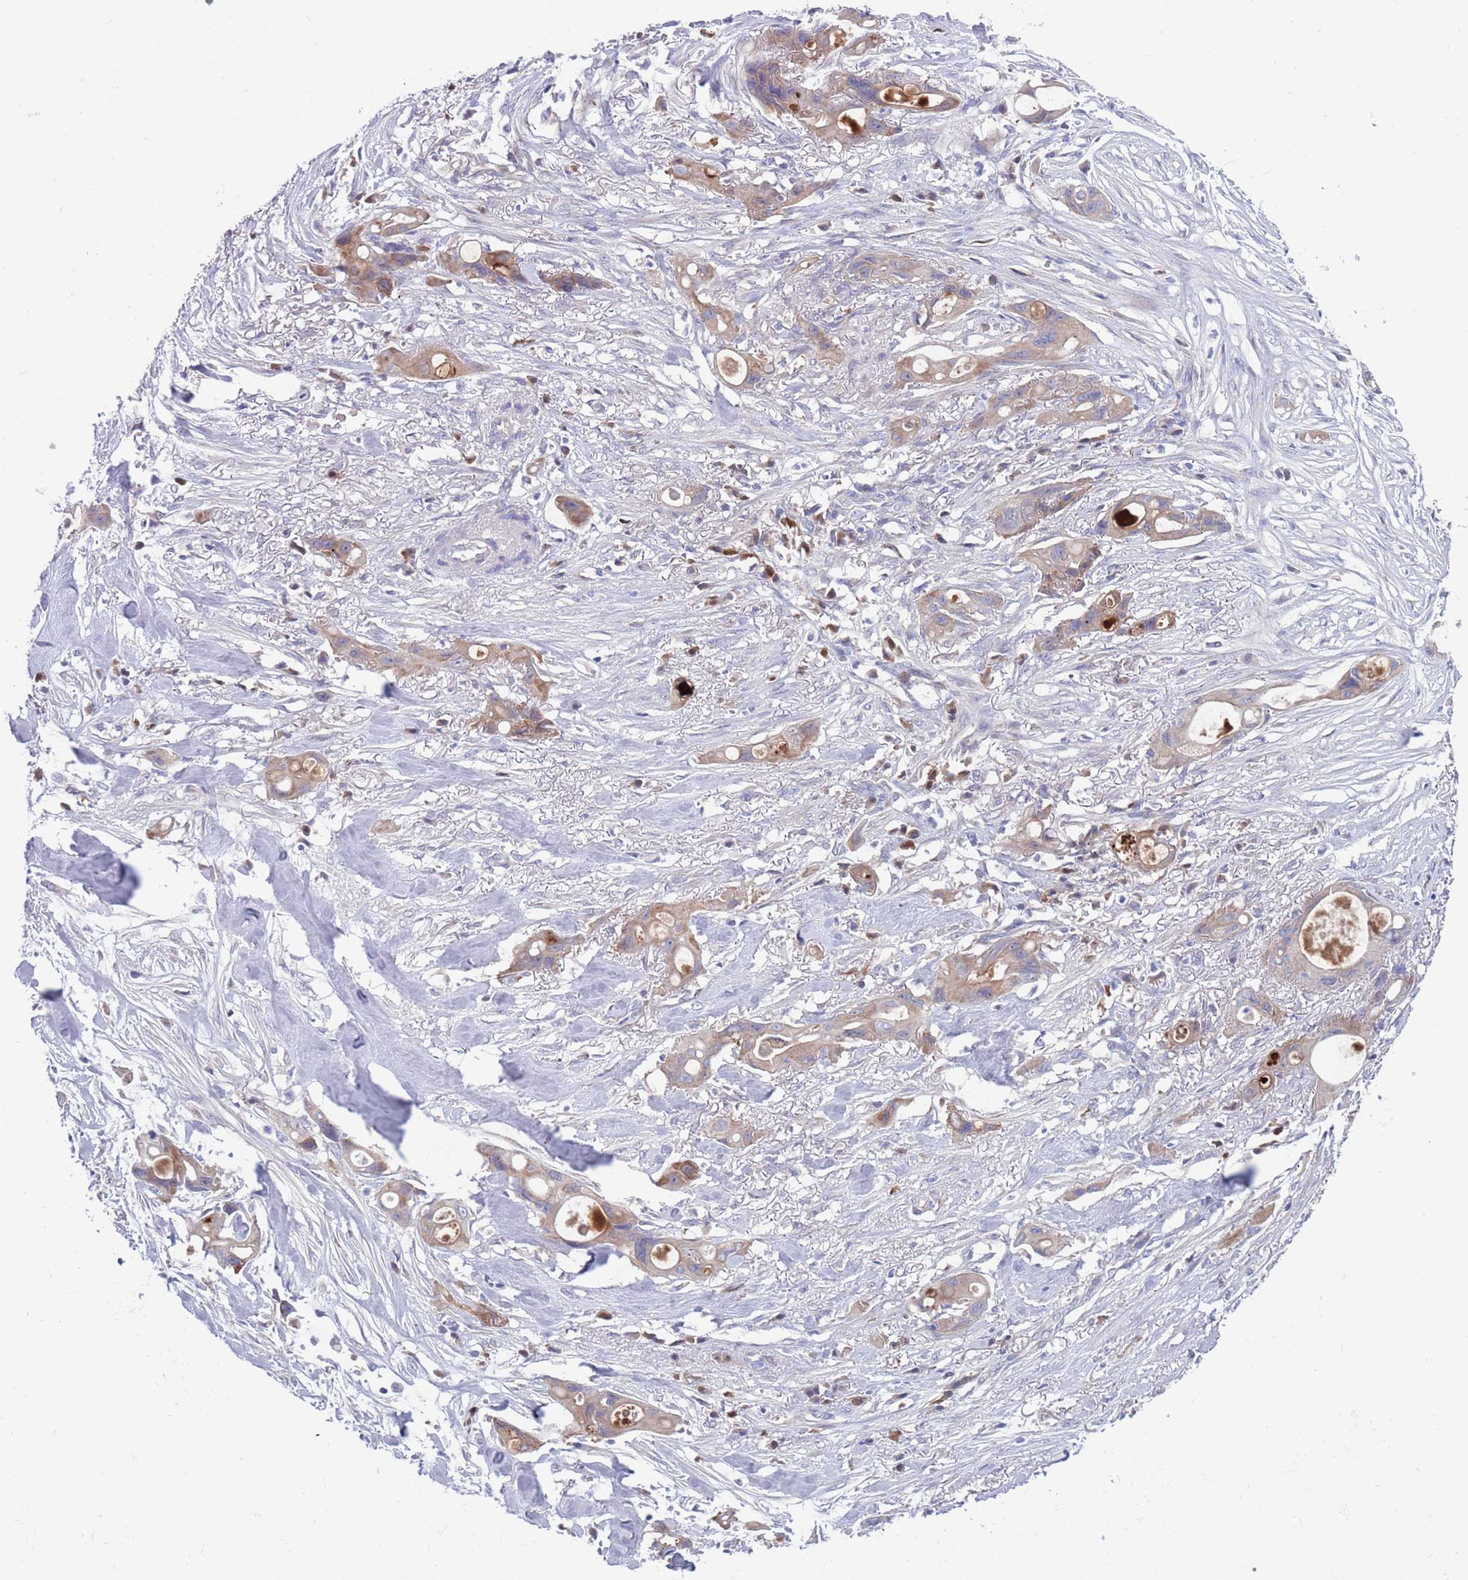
{"staining": {"intensity": "moderate", "quantity": ">75%", "location": "cytoplasmic/membranous"}, "tissue": "ovarian cancer", "cell_type": "Tumor cells", "image_type": "cancer", "snomed": [{"axis": "morphology", "description": "Cystadenocarcinoma, mucinous, NOS"}, {"axis": "topography", "description": "Ovary"}], "caption": "Protein expression analysis of human ovarian mucinous cystadenocarcinoma reveals moderate cytoplasmic/membranous staining in approximately >75% of tumor cells.", "gene": "KLHL29", "patient": {"sex": "female", "age": 70}}